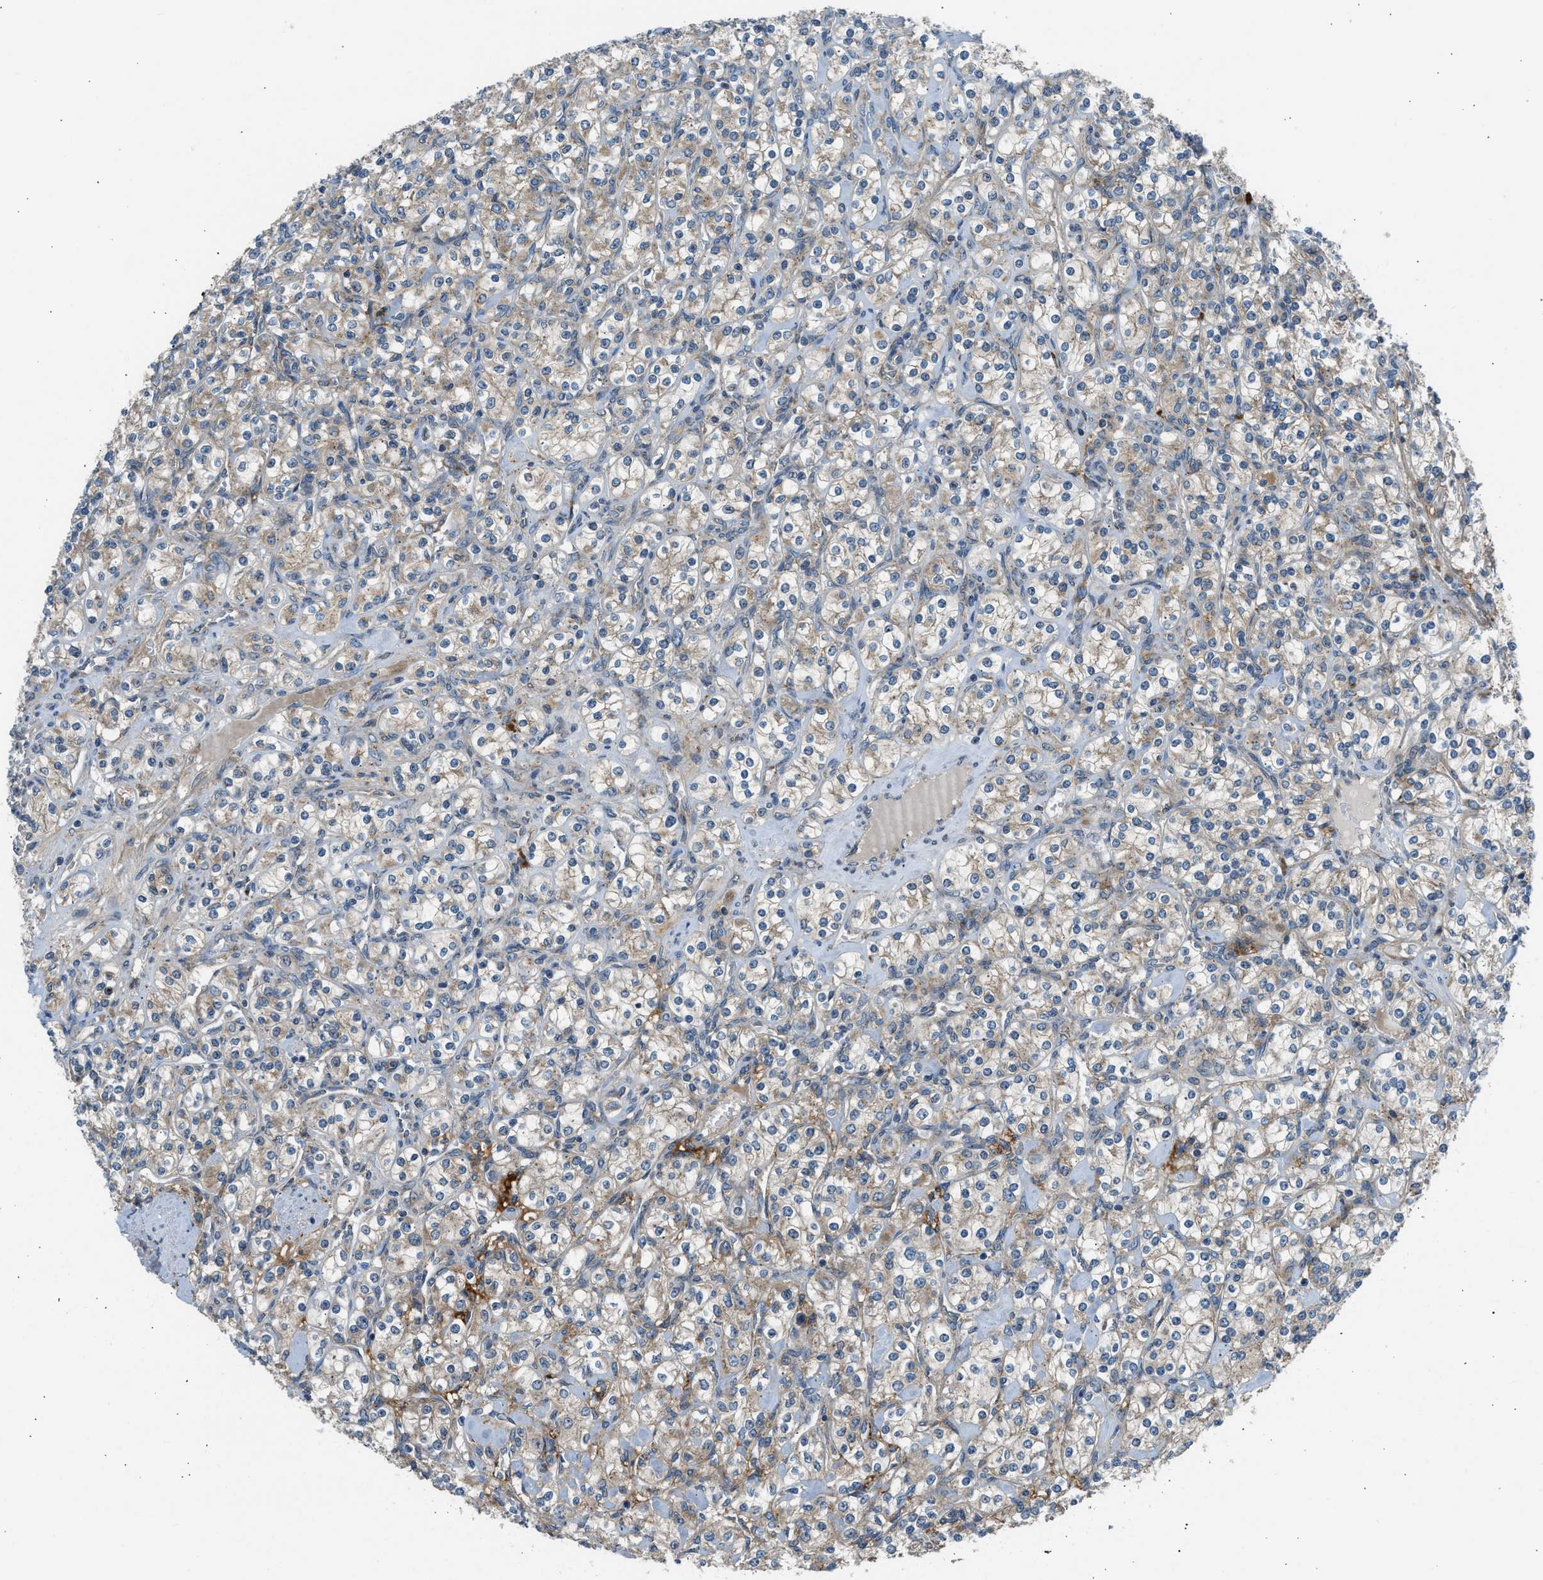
{"staining": {"intensity": "weak", "quantity": ">75%", "location": "cytoplasmic/membranous"}, "tissue": "renal cancer", "cell_type": "Tumor cells", "image_type": "cancer", "snomed": [{"axis": "morphology", "description": "Adenocarcinoma, NOS"}, {"axis": "topography", "description": "Kidney"}], "caption": "Protein staining shows weak cytoplasmic/membranous staining in approximately >75% of tumor cells in renal adenocarcinoma. (Brightfield microscopy of DAB IHC at high magnification).", "gene": "EDARADD", "patient": {"sex": "male", "age": 77}}